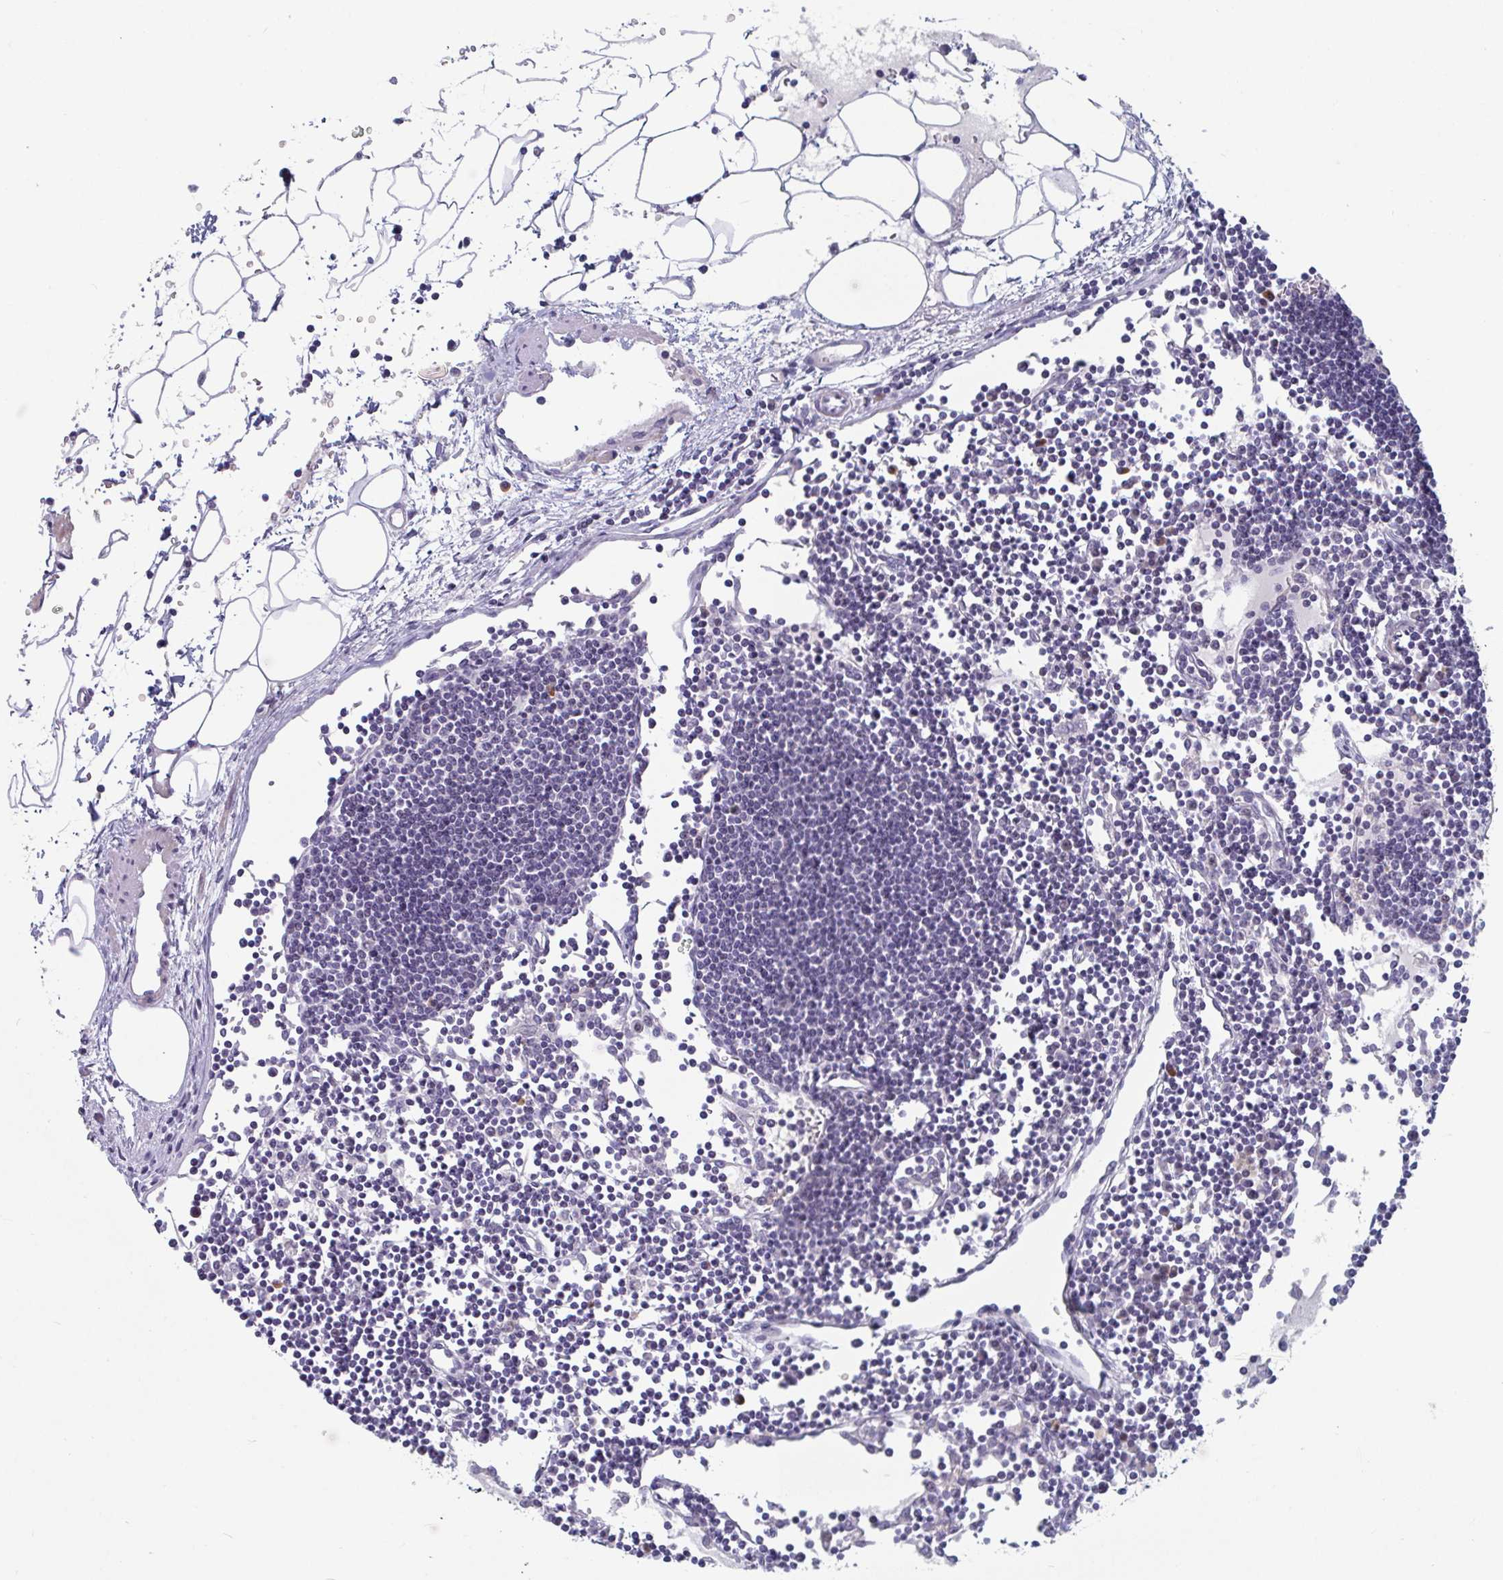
{"staining": {"intensity": "weak", "quantity": "<25%", "location": "nuclear"}, "tissue": "lymph node", "cell_type": "Germinal center cells", "image_type": "normal", "snomed": [{"axis": "morphology", "description": "Normal tissue, NOS"}, {"axis": "topography", "description": "Lymph node"}], "caption": "The micrograph shows no significant expression in germinal center cells of lymph node. (DAB (3,3'-diaminobenzidine) IHC with hematoxylin counter stain).", "gene": "CENPT", "patient": {"sex": "female", "age": 65}}